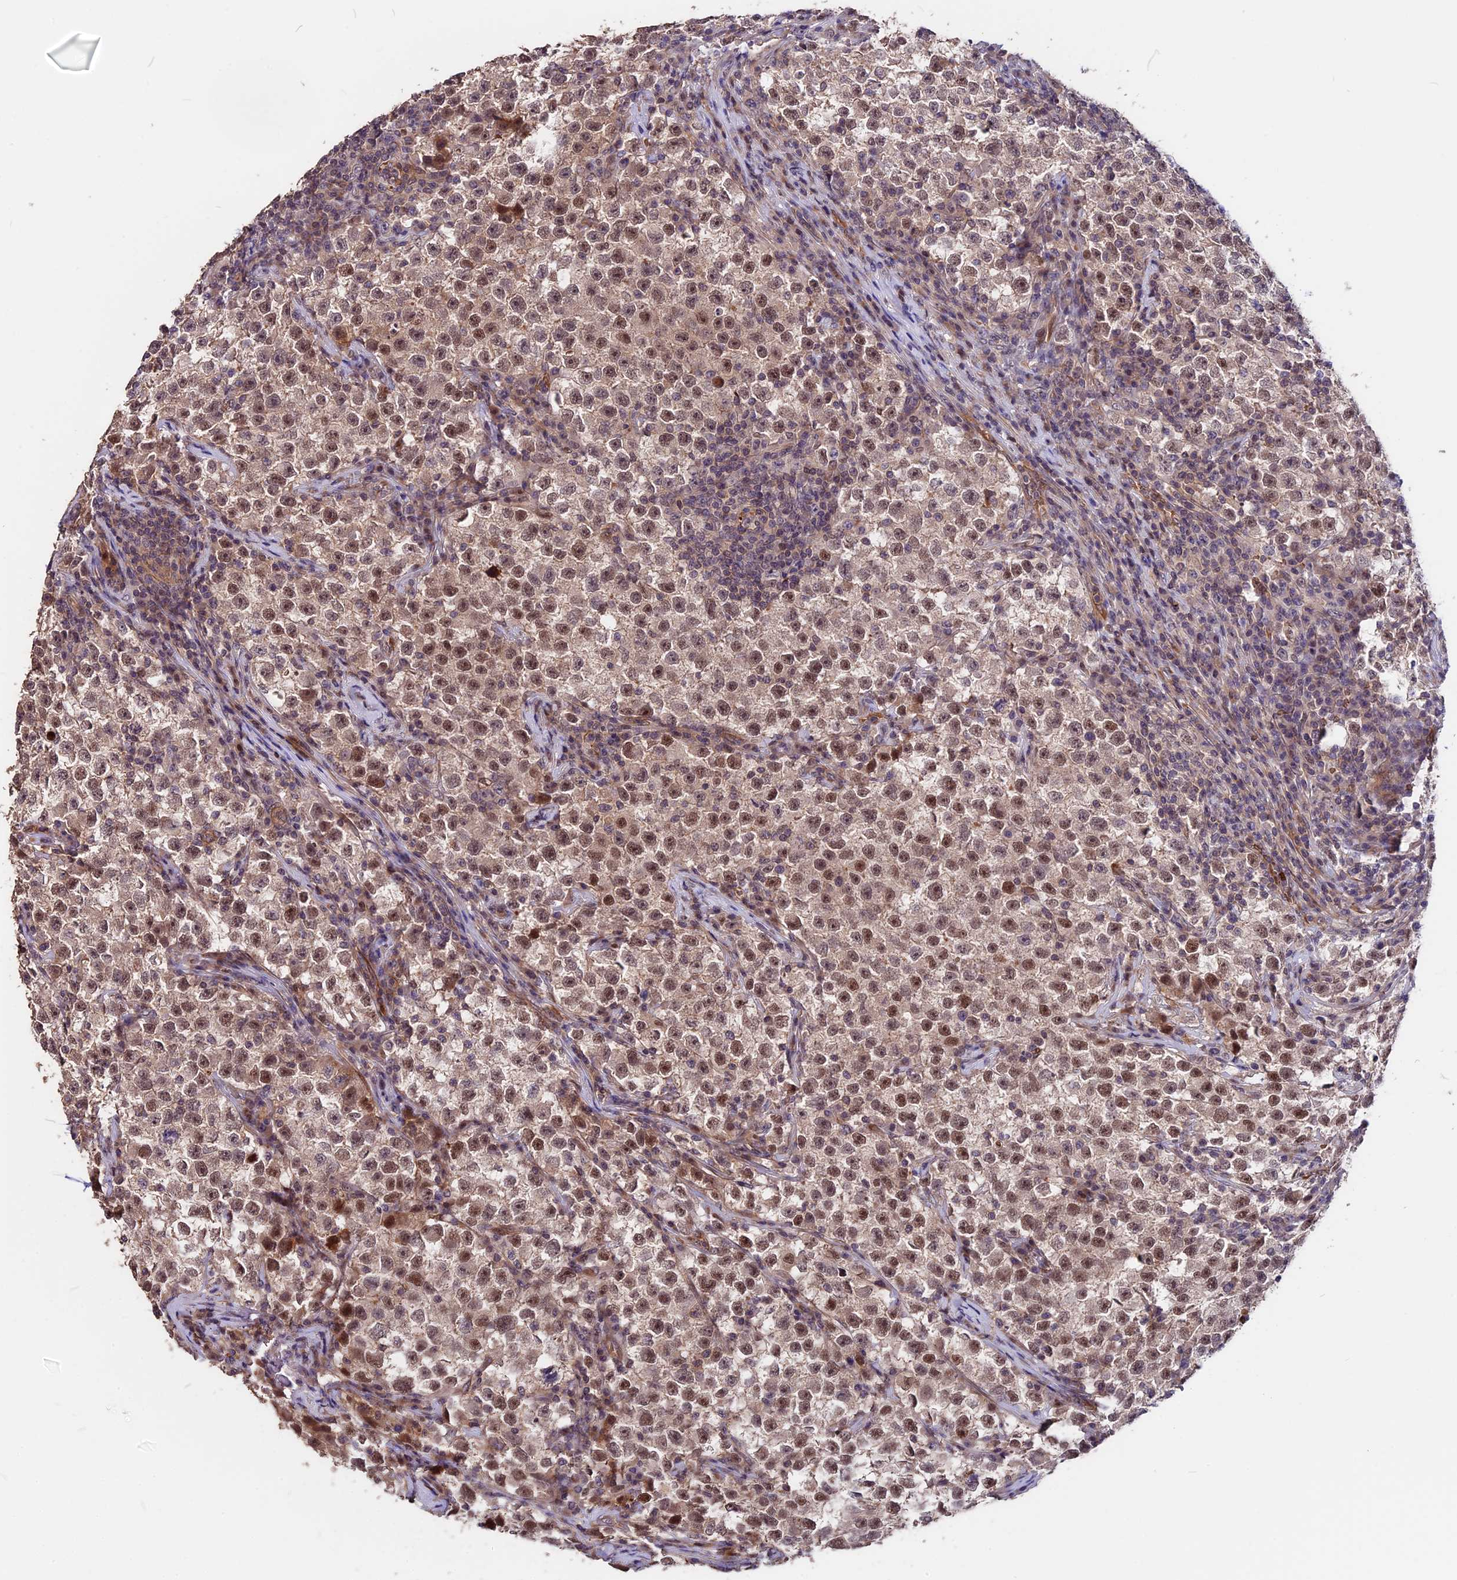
{"staining": {"intensity": "weak", "quantity": "25%-75%", "location": "nuclear"}, "tissue": "testis cancer", "cell_type": "Tumor cells", "image_type": "cancer", "snomed": [{"axis": "morphology", "description": "Seminoma, NOS"}, {"axis": "topography", "description": "Testis"}], "caption": "Weak nuclear protein expression is identified in about 25%-75% of tumor cells in seminoma (testis).", "gene": "ZC3H10", "patient": {"sex": "male", "age": 22}}